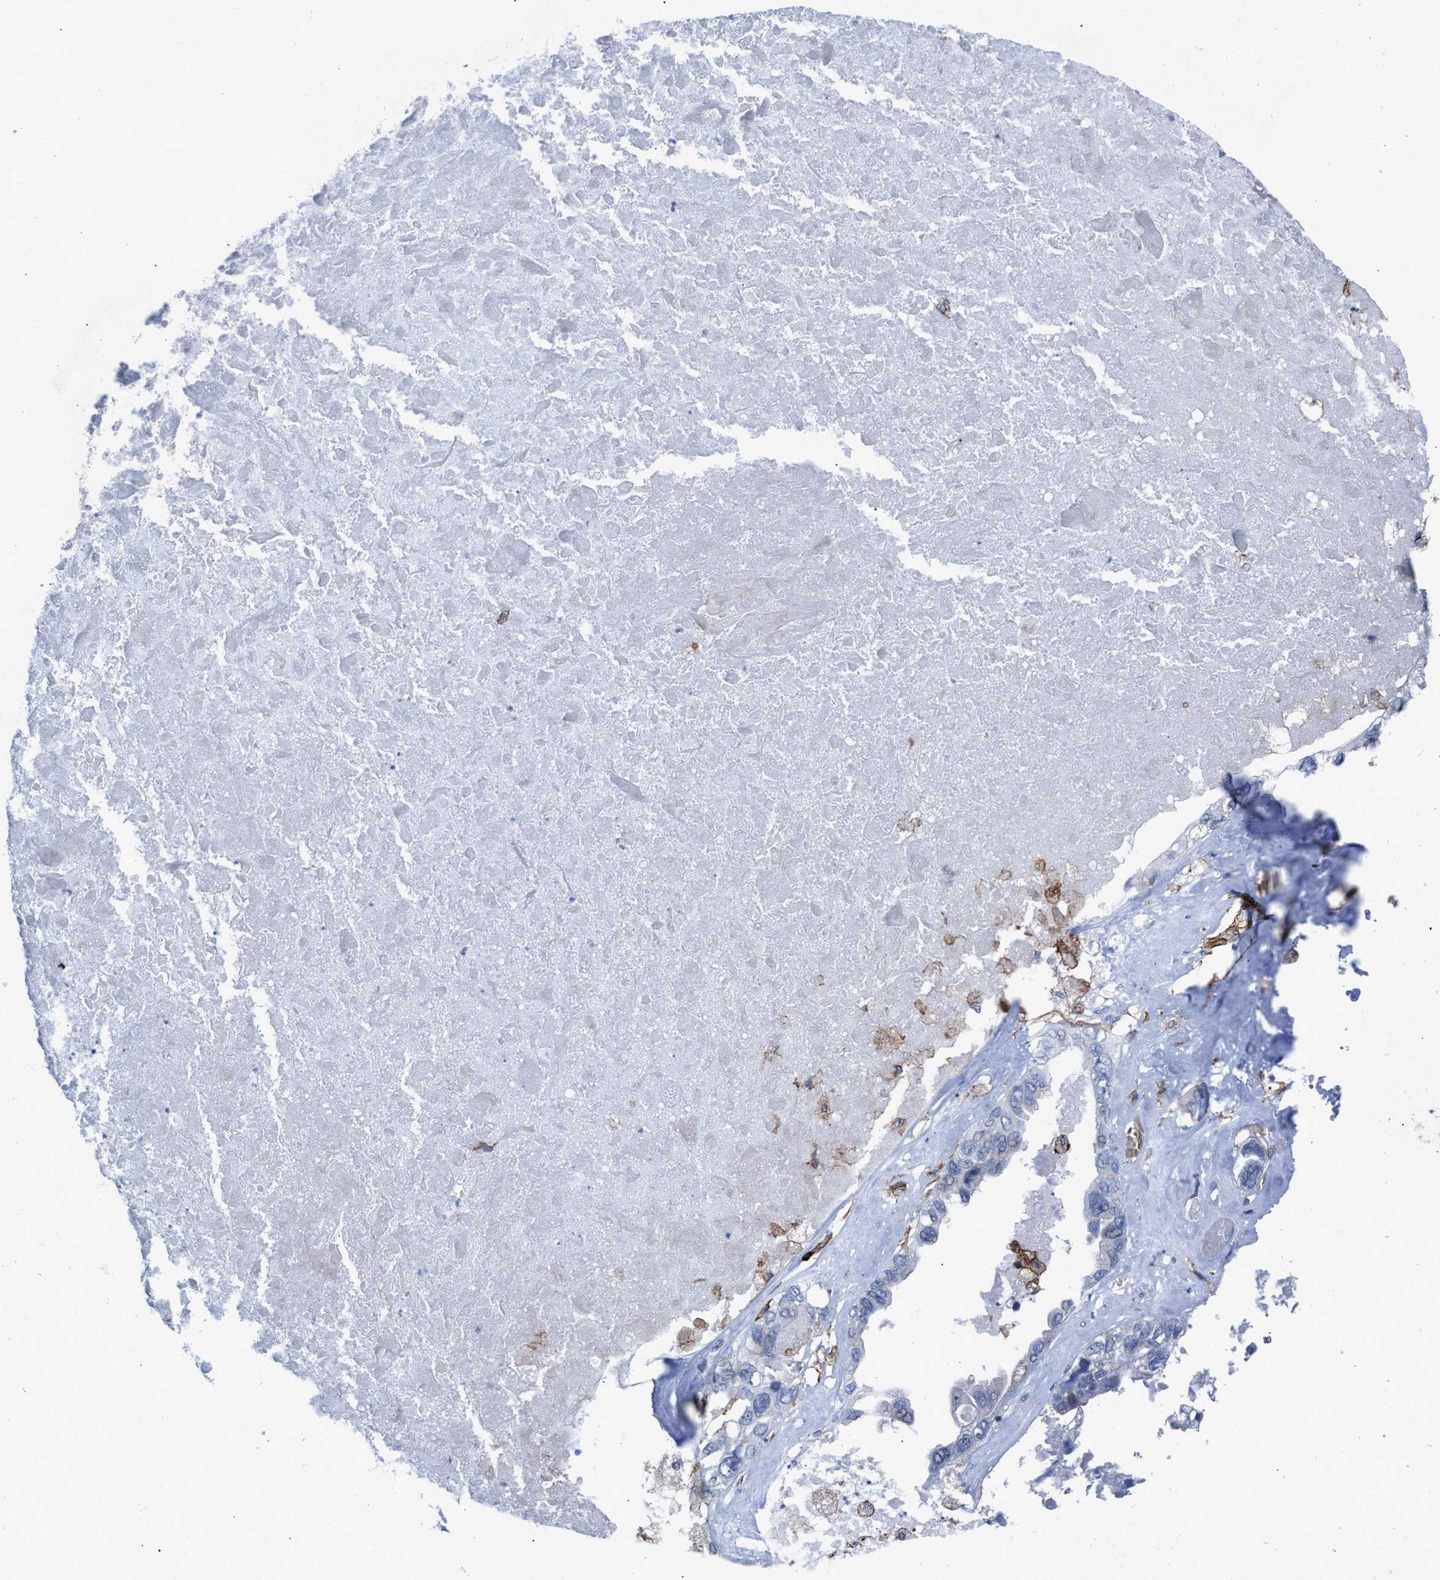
{"staining": {"intensity": "negative", "quantity": "none", "location": "none"}, "tissue": "ovarian cancer", "cell_type": "Tumor cells", "image_type": "cancer", "snomed": [{"axis": "morphology", "description": "Cystadenocarcinoma, serous, NOS"}, {"axis": "topography", "description": "Ovary"}], "caption": "IHC histopathology image of neoplastic tissue: ovarian cancer (serous cystadenocarcinoma) stained with DAB (3,3'-diaminobenzidine) demonstrates no significant protein positivity in tumor cells.", "gene": "SLC47A1", "patient": {"sex": "female", "age": 79}}